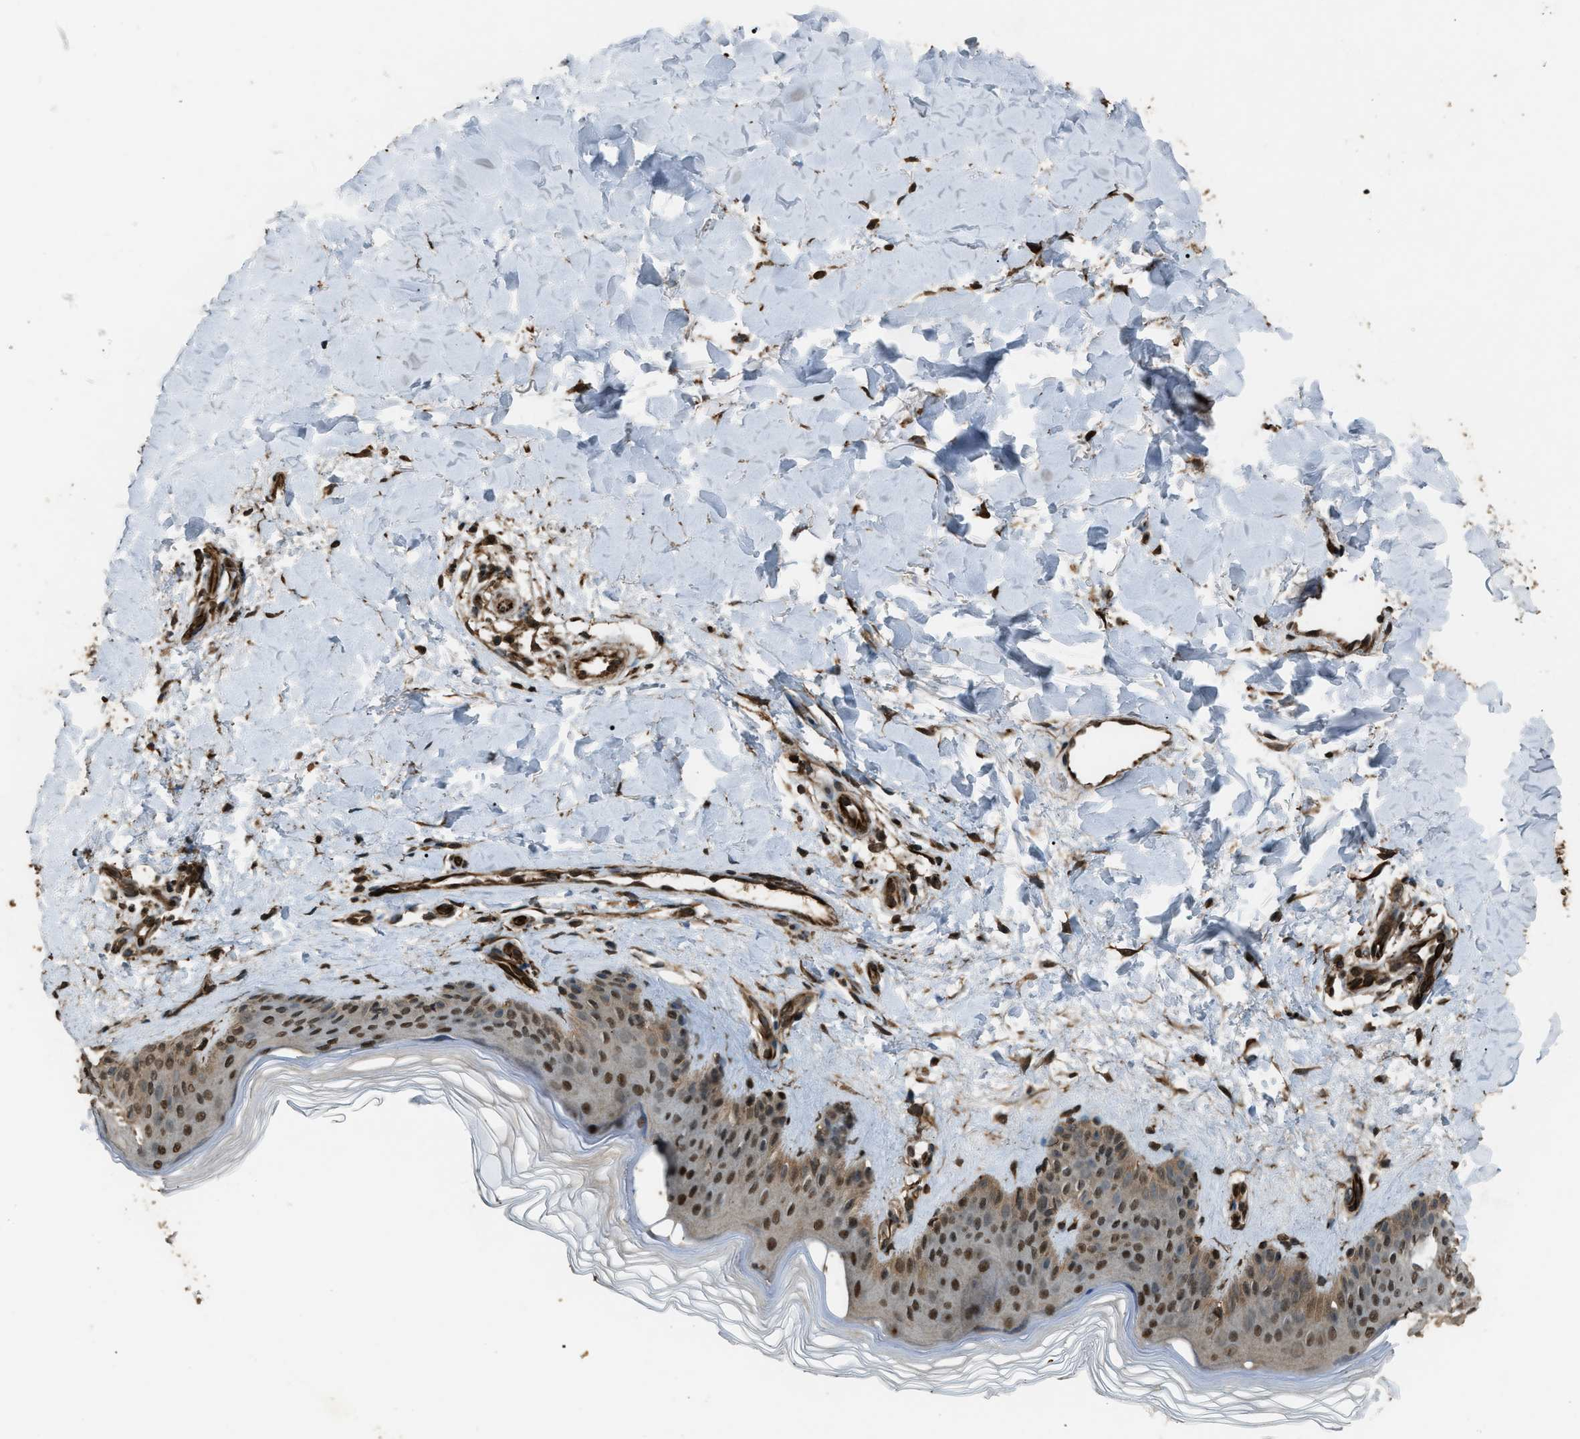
{"staining": {"intensity": "moderate", "quantity": ">75%", "location": "cytoplasmic/membranous,nuclear"}, "tissue": "skin", "cell_type": "Fibroblasts", "image_type": "normal", "snomed": [{"axis": "morphology", "description": "Normal tissue, NOS"}, {"axis": "morphology", "description": "Malignant melanoma, Metastatic site"}, {"axis": "topography", "description": "Skin"}], "caption": "A high-resolution photomicrograph shows immunohistochemistry staining of normal skin, which demonstrates moderate cytoplasmic/membranous,nuclear positivity in about >75% of fibroblasts.", "gene": "SERTAD2", "patient": {"sex": "male", "age": 41}}